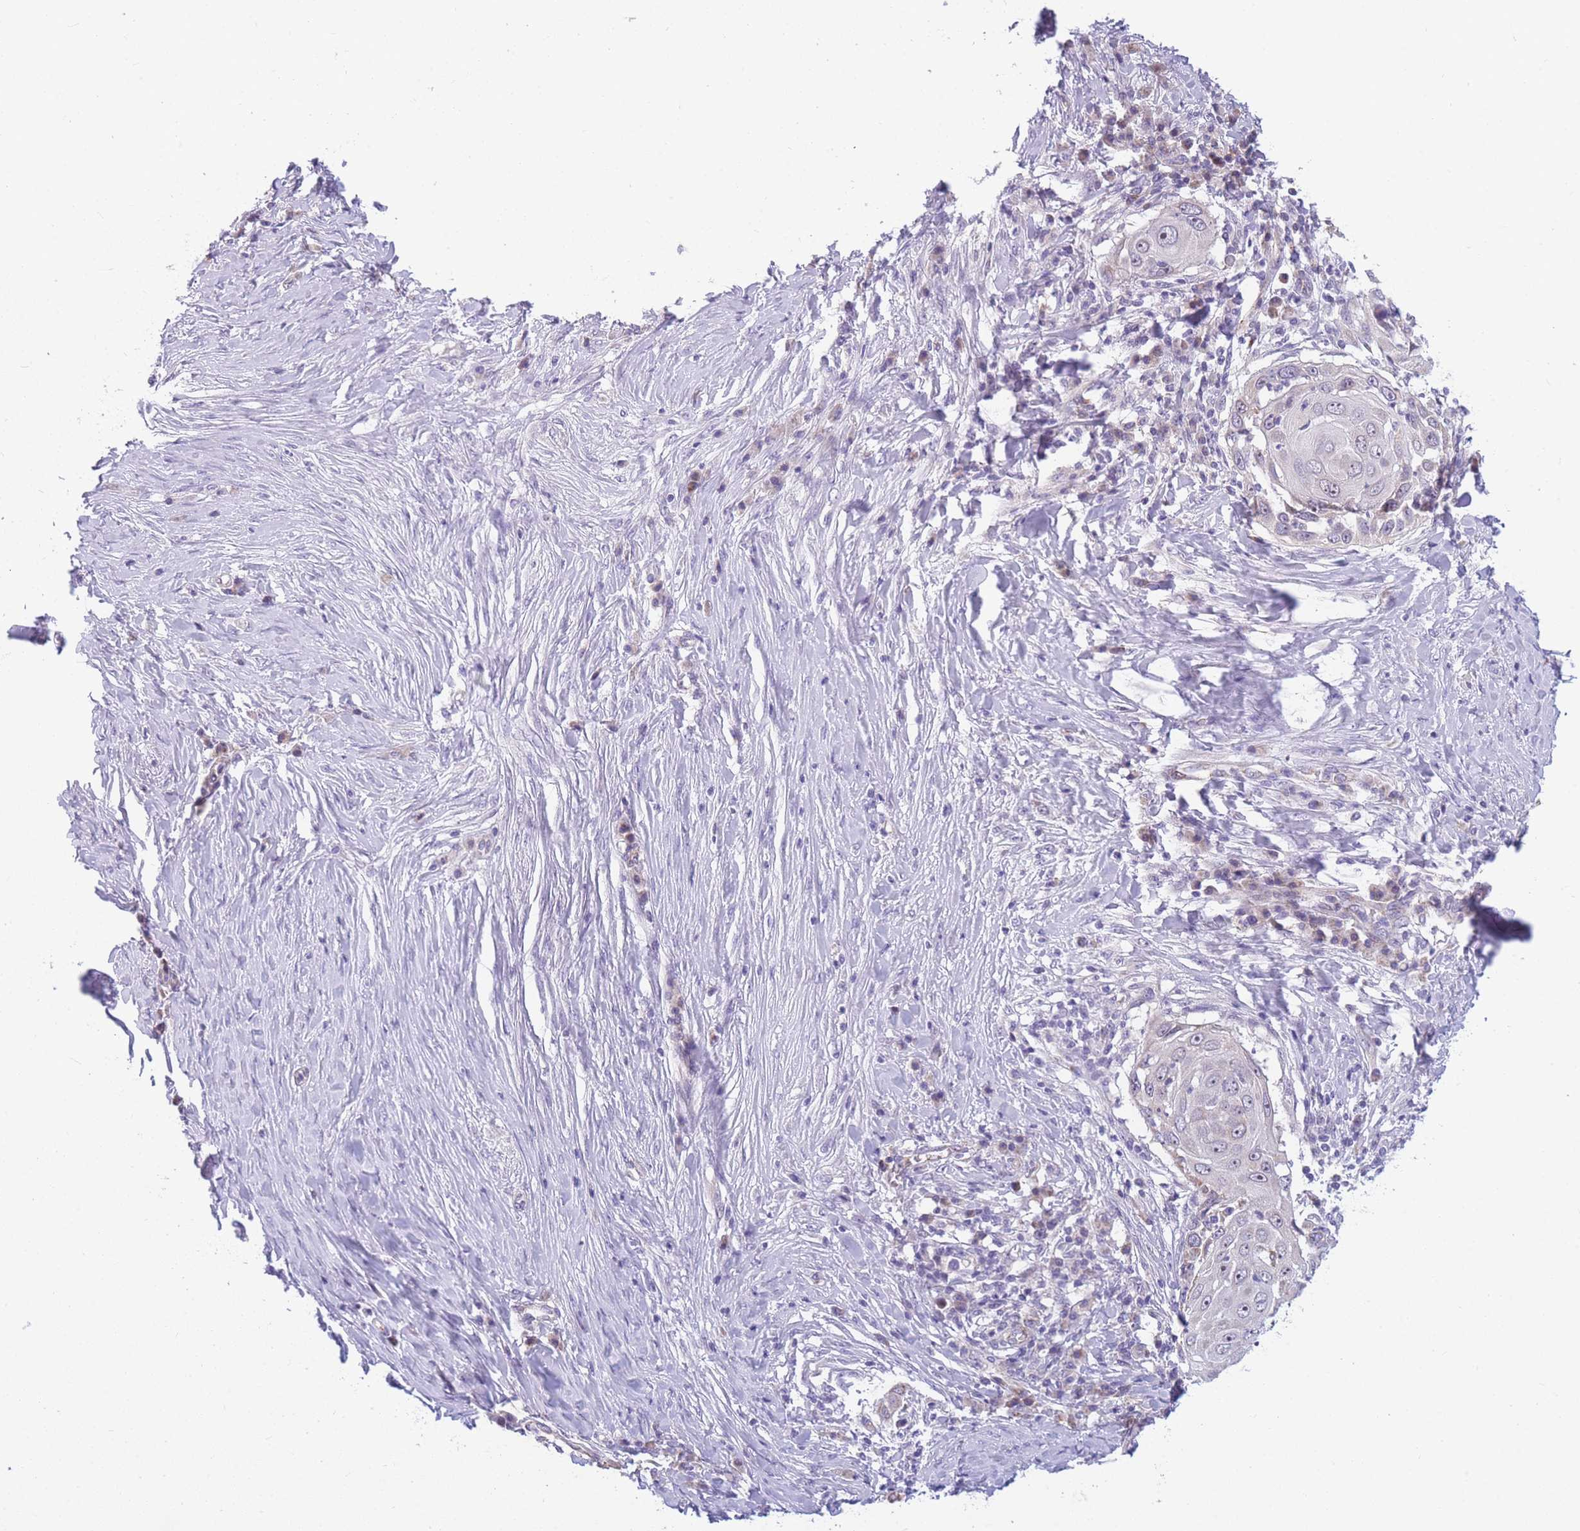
{"staining": {"intensity": "weak", "quantity": "<25%", "location": "cytoplasmic/membranous"}, "tissue": "skin cancer", "cell_type": "Tumor cells", "image_type": "cancer", "snomed": [{"axis": "morphology", "description": "Squamous cell carcinoma, NOS"}, {"axis": "topography", "description": "Skin"}], "caption": "Immunohistochemistry histopathology image of human skin squamous cell carcinoma stained for a protein (brown), which demonstrates no staining in tumor cells.", "gene": "DDX49", "patient": {"sex": "female", "age": 44}}